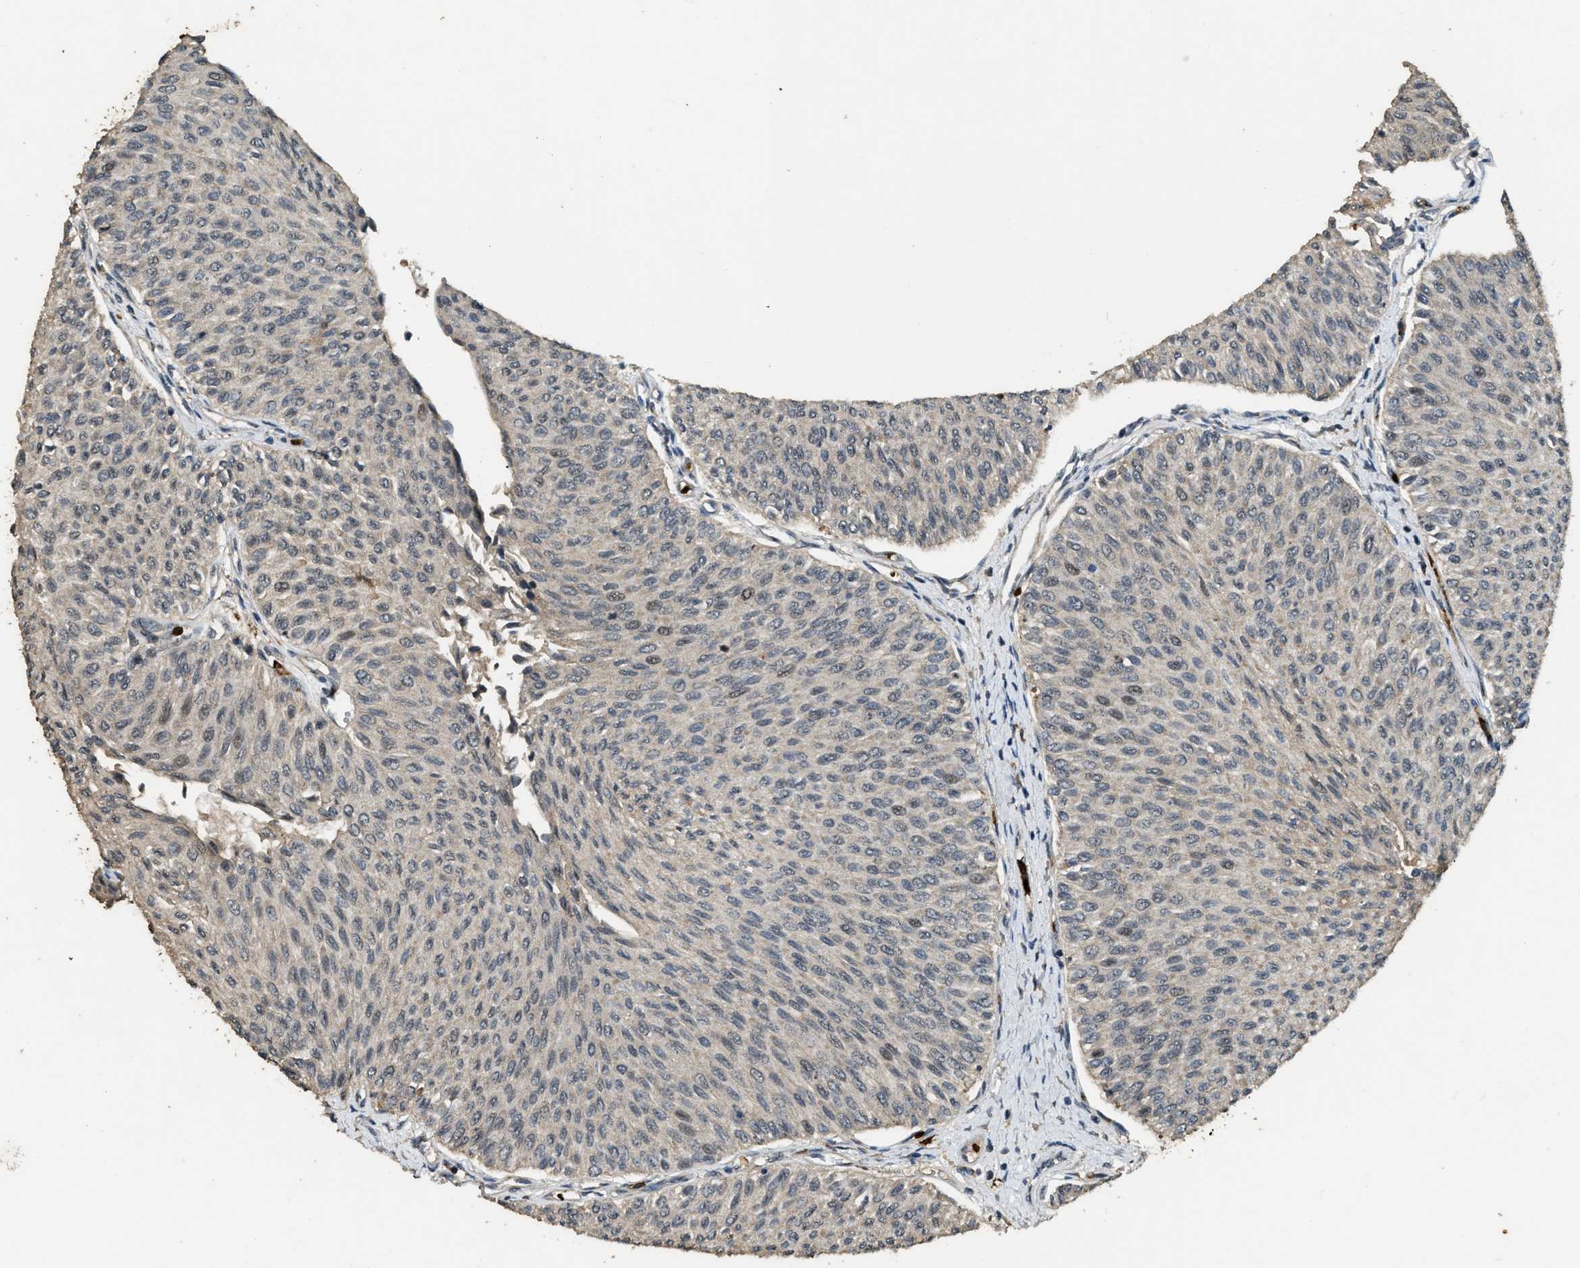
{"staining": {"intensity": "weak", "quantity": "<25%", "location": "nuclear"}, "tissue": "urothelial cancer", "cell_type": "Tumor cells", "image_type": "cancer", "snomed": [{"axis": "morphology", "description": "Urothelial carcinoma, Low grade"}, {"axis": "topography", "description": "Urinary bladder"}], "caption": "A photomicrograph of human urothelial carcinoma (low-grade) is negative for staining in tumor cells.", "gene": "RNF141", "patient": {"sex": "male", "age": 78}}